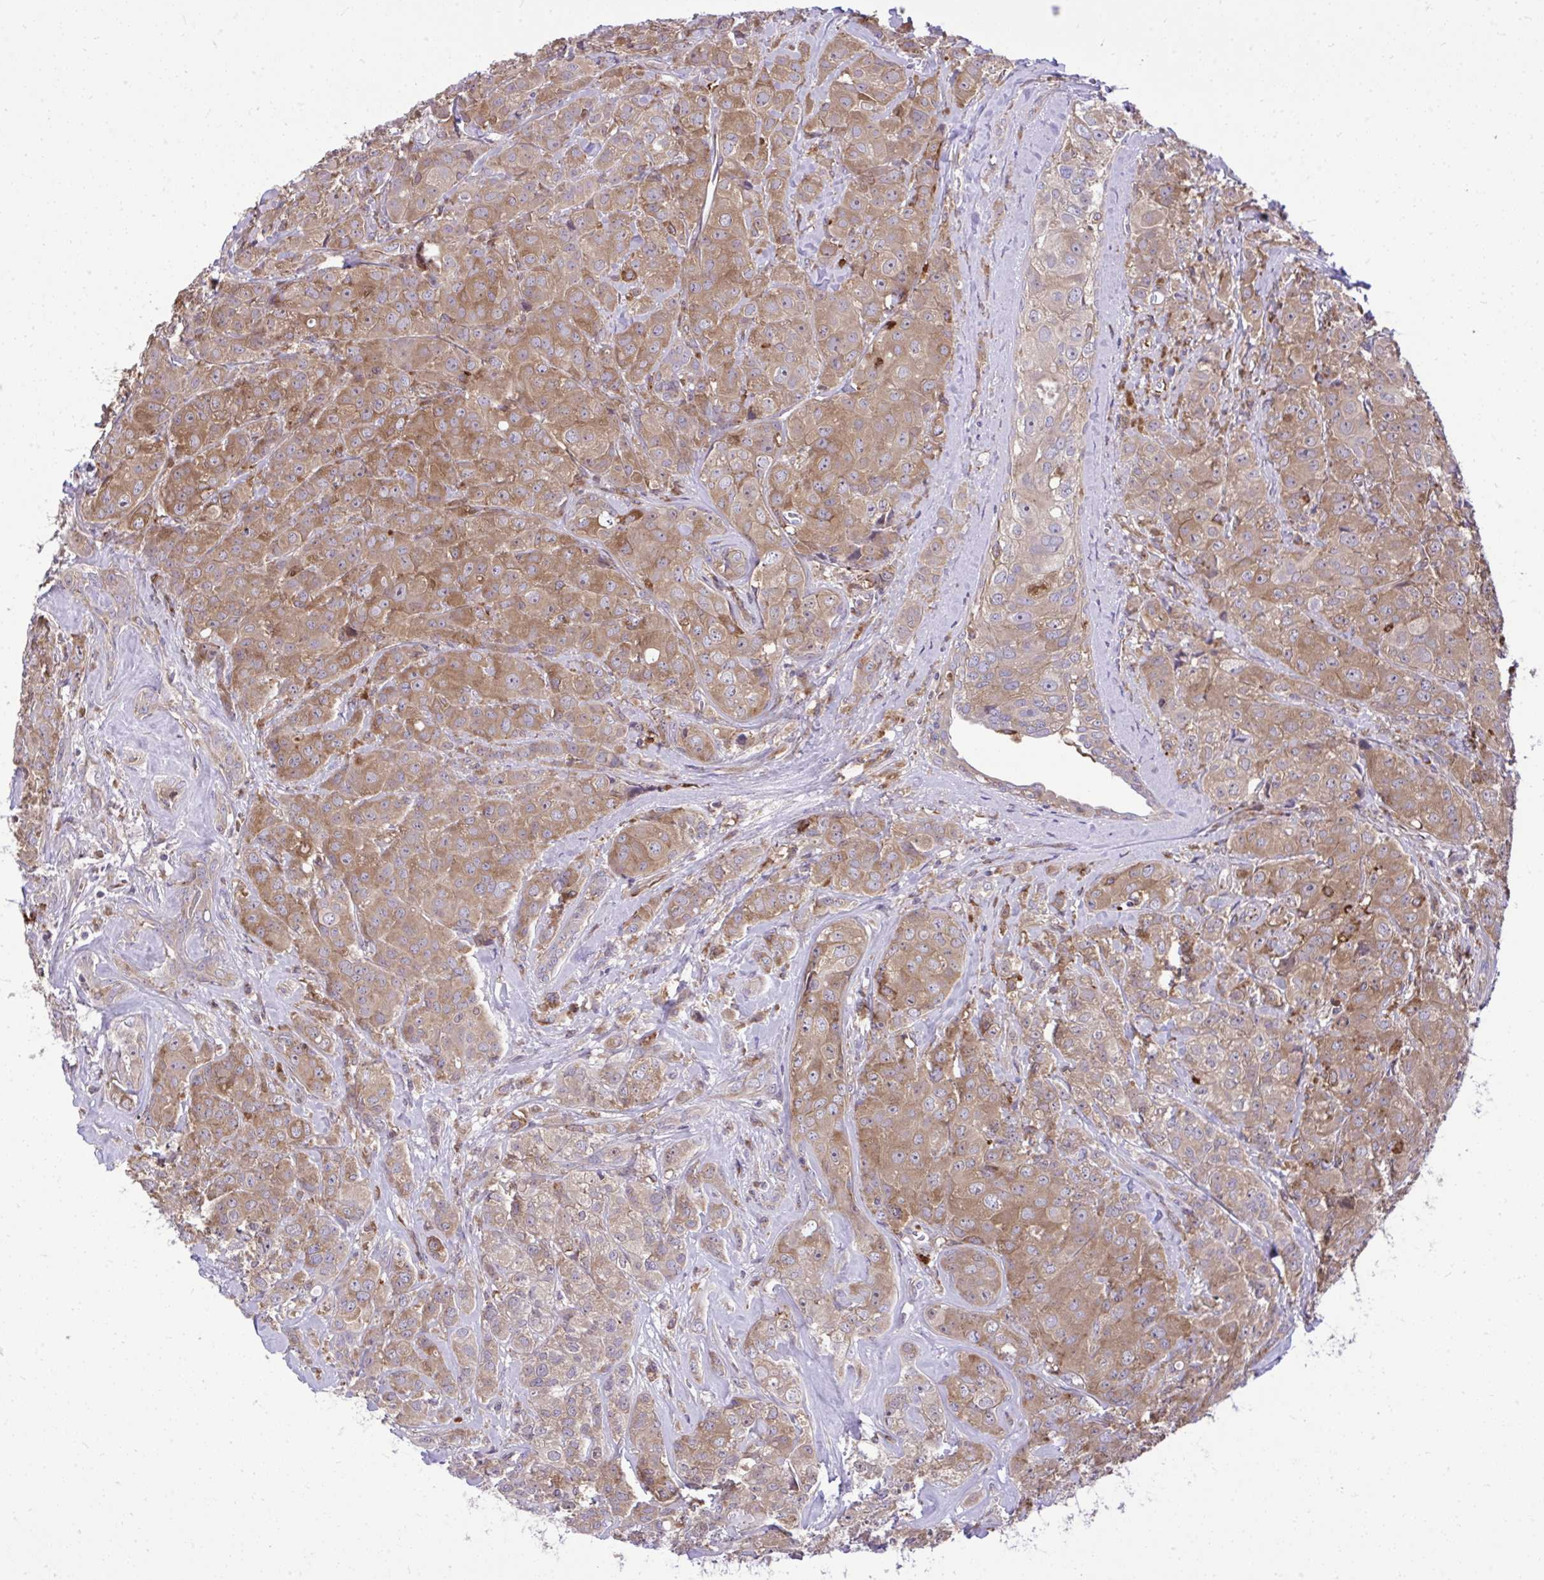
{"staining": {"intensity": "moderate", "quantity": ">75%", "location": "cytoplasmic/membranous"}, "tissue": "breast cancer", "cell_type": "Tumor cells", "image_type": "cancer", "snomed": [{"axis": "morphology", "description": "Normal tissue, NOS"}, {"axis": "morphology", "description": "Duct carcinoma"}, {"axis": "topography", "description": "Breast"}], "caption": "Breast cancer stained for a protein exhibits moderate cytoplasmic/membranous positivity in tumor cells.", "gene": "PAIP2", "patient": {"sex": "female", "age": 43}}